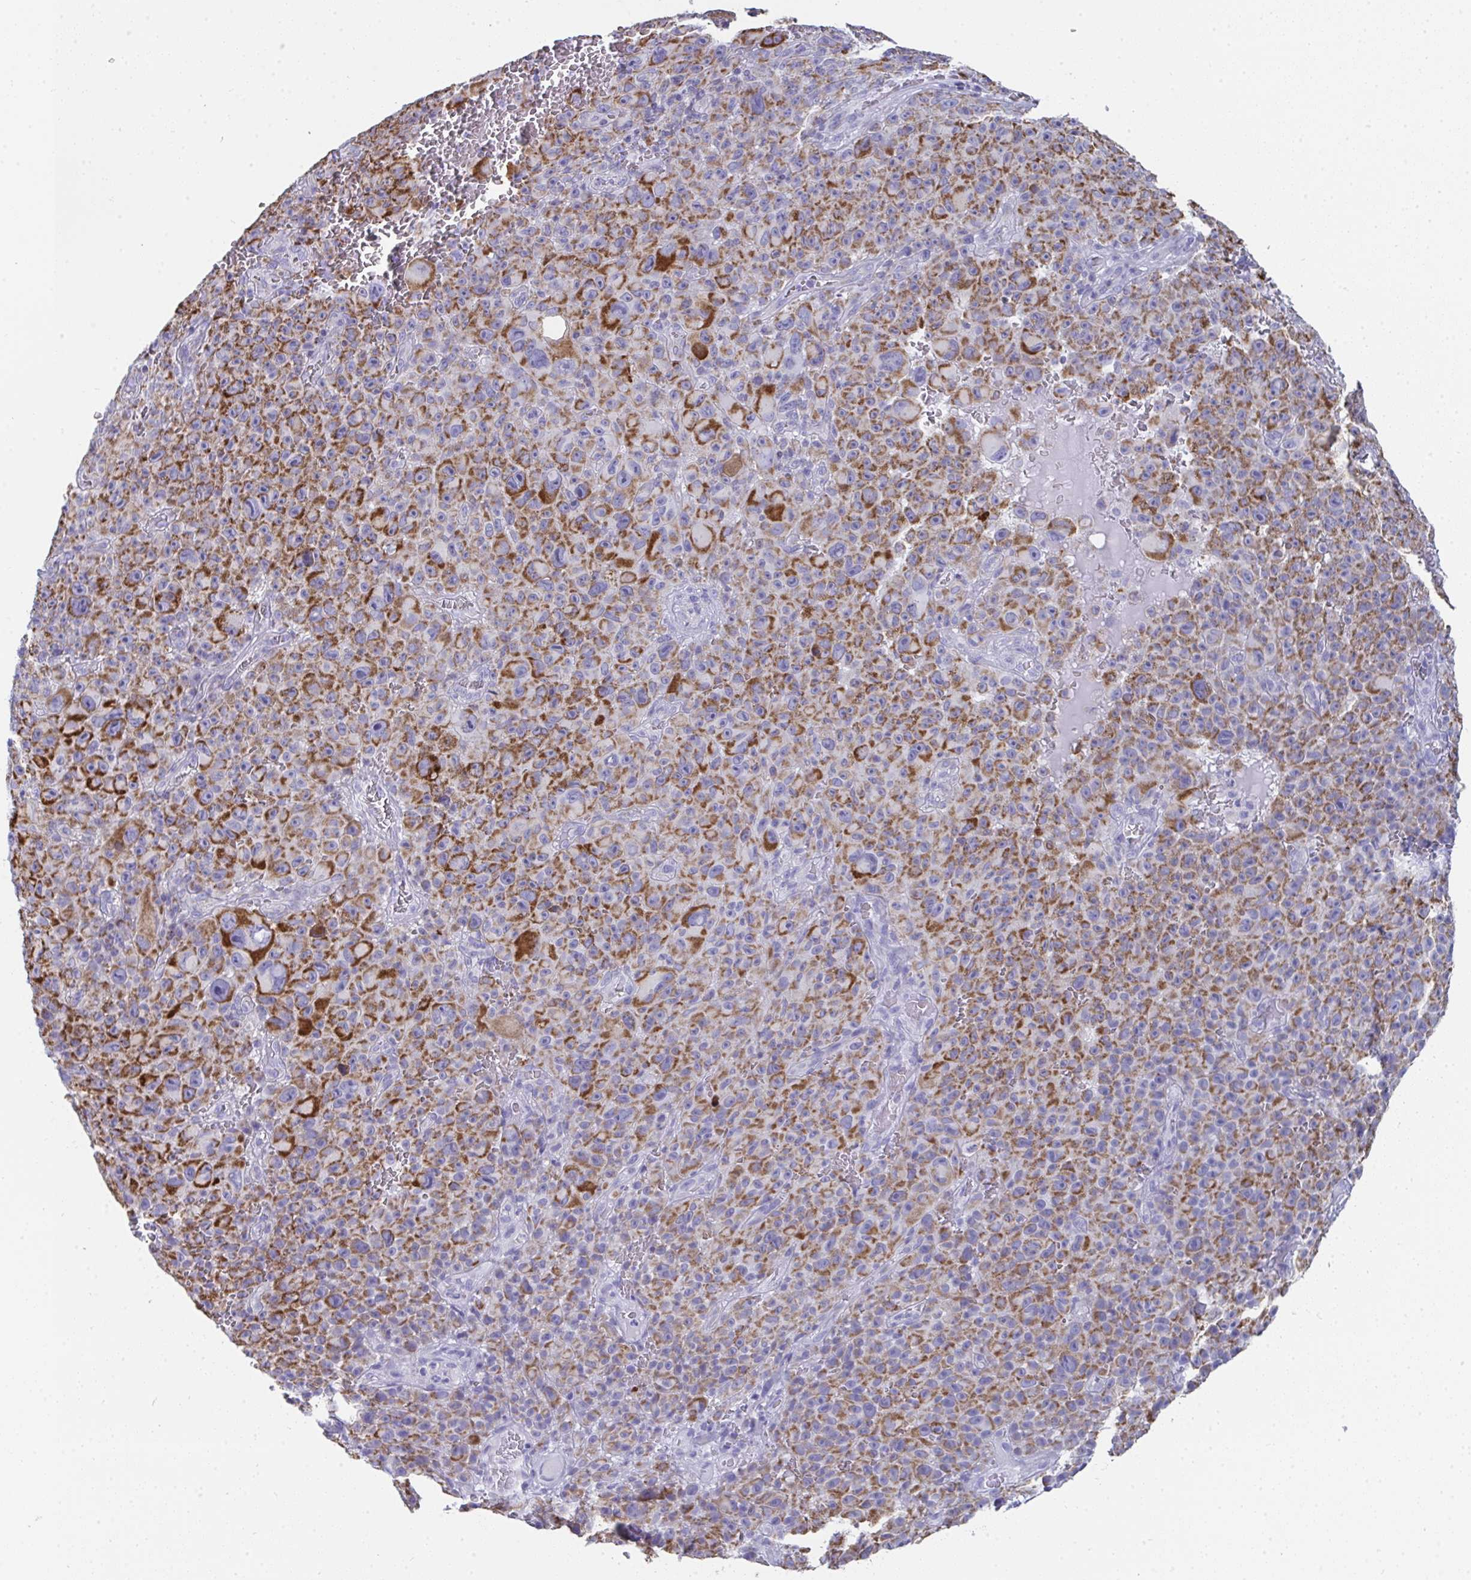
{"staining": {"intensity": "moderate", "quantity": ">75%", "location": "cytoplasmic/membranous"}, "tissue": "melanoma", "cell_type": "Tumor cells", "image_type": "cancer", "snomed": [{"axis": "morphology", "description": "Malignant melanoma, NOS"}, {"axis": "topography", "description": "Skin"}], "caption": "Human malignant melanoma stained with a brown dye exhibits moderate cytoplasmic/membranous positive positivity in approximately >75% of tumor cells.", "gene": "AIFM1", "patient": {"sex": "female", "age": 82}}